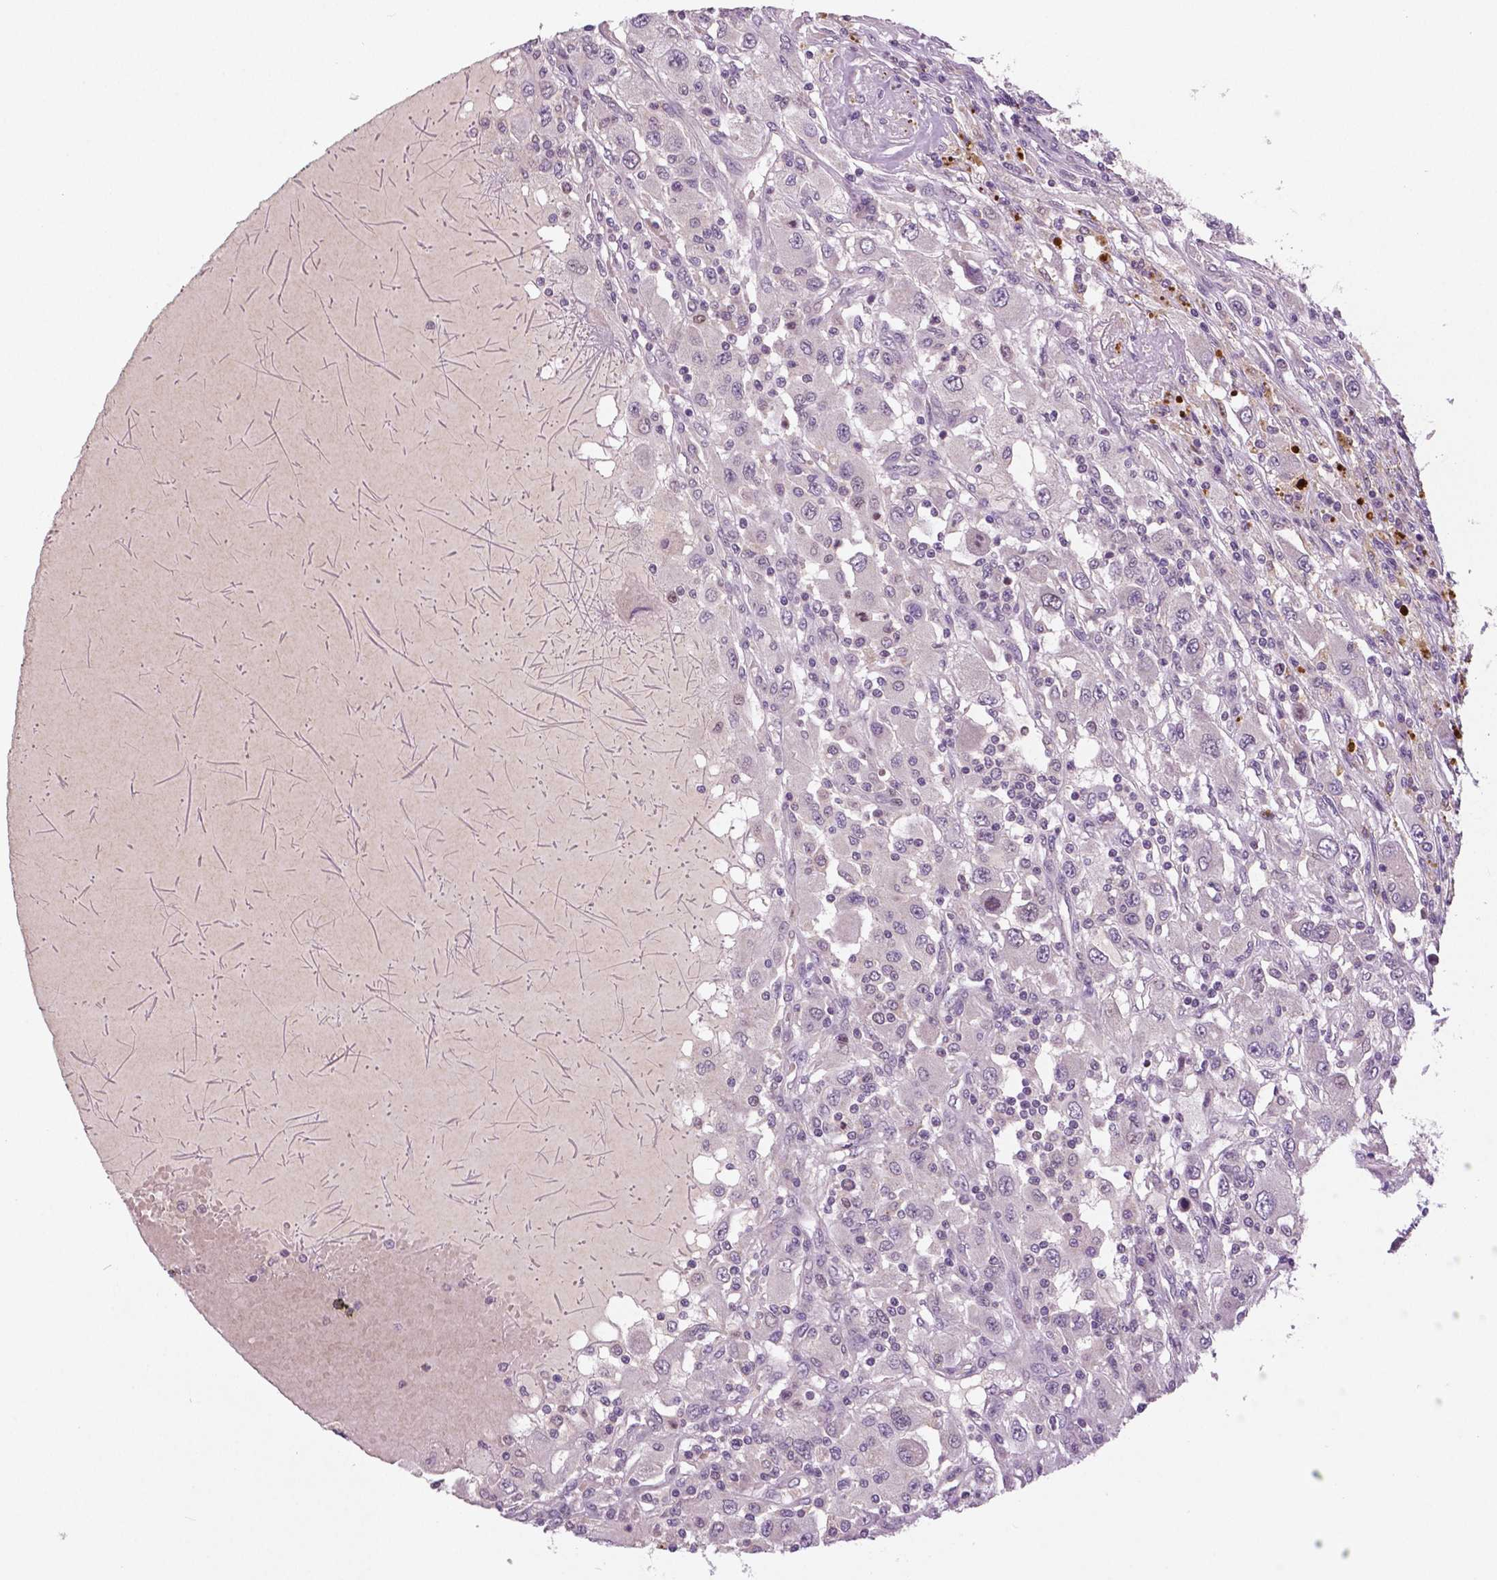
{"staining": {"intensity": "negative", "quantity": "none", "location": "none"}, "tissue": "renal cancer", "cell_type": "Tumor cells", "image_type": "cancer", "snomed": [{"axis": "morphology", "description": "Adenocarcinoma, NOS"}, {"axis": "topography", "description": "Kidney"}], "caption": "Human renal adenocarcinoma stained for a protein using immunohistochemistry (IHC) shows no expression in tumor cells.", "gene": "MKI67", "patient": {"sex": "female", "age": 67}}